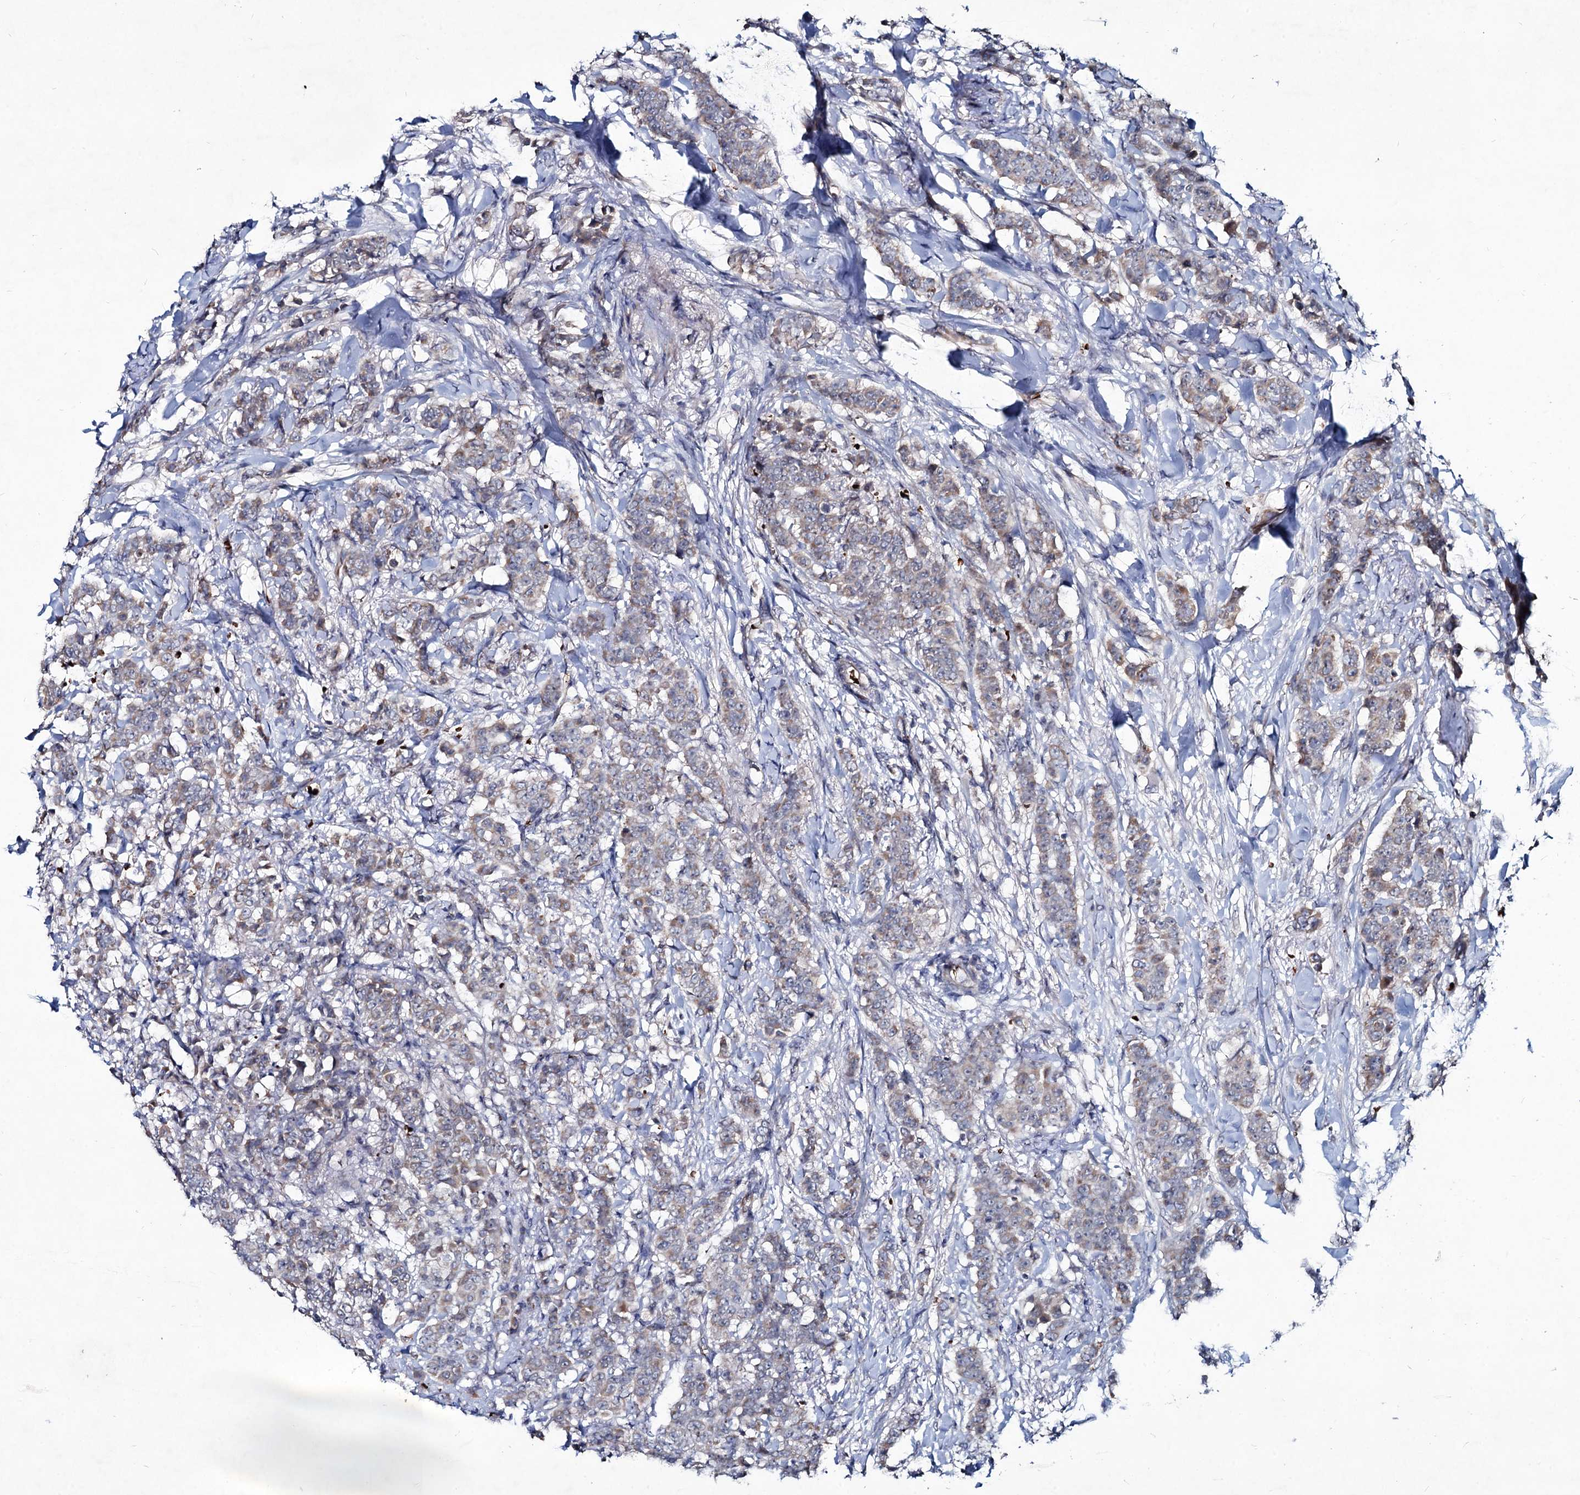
{"staining": {"intensity": "weak", "quantity": ">75%", "location": "cytoplasmic/membranous"}, "tissue": "breast cancer", "cell_type": "Tumor cells", "image_type": "cancer", "snomed": [{"axis": "morphology", "description": "Duct carcinoma"}, {"axis": "topography", "description": "Breast"}], "caption": "About >75% of tumor cells in human breast cancer show weak cytoplasmic/membranous protein expression as visualized by brown immunohistochemical staining.", "gene": "RNF6", "patient": {"sex": "female", "age": 40}}